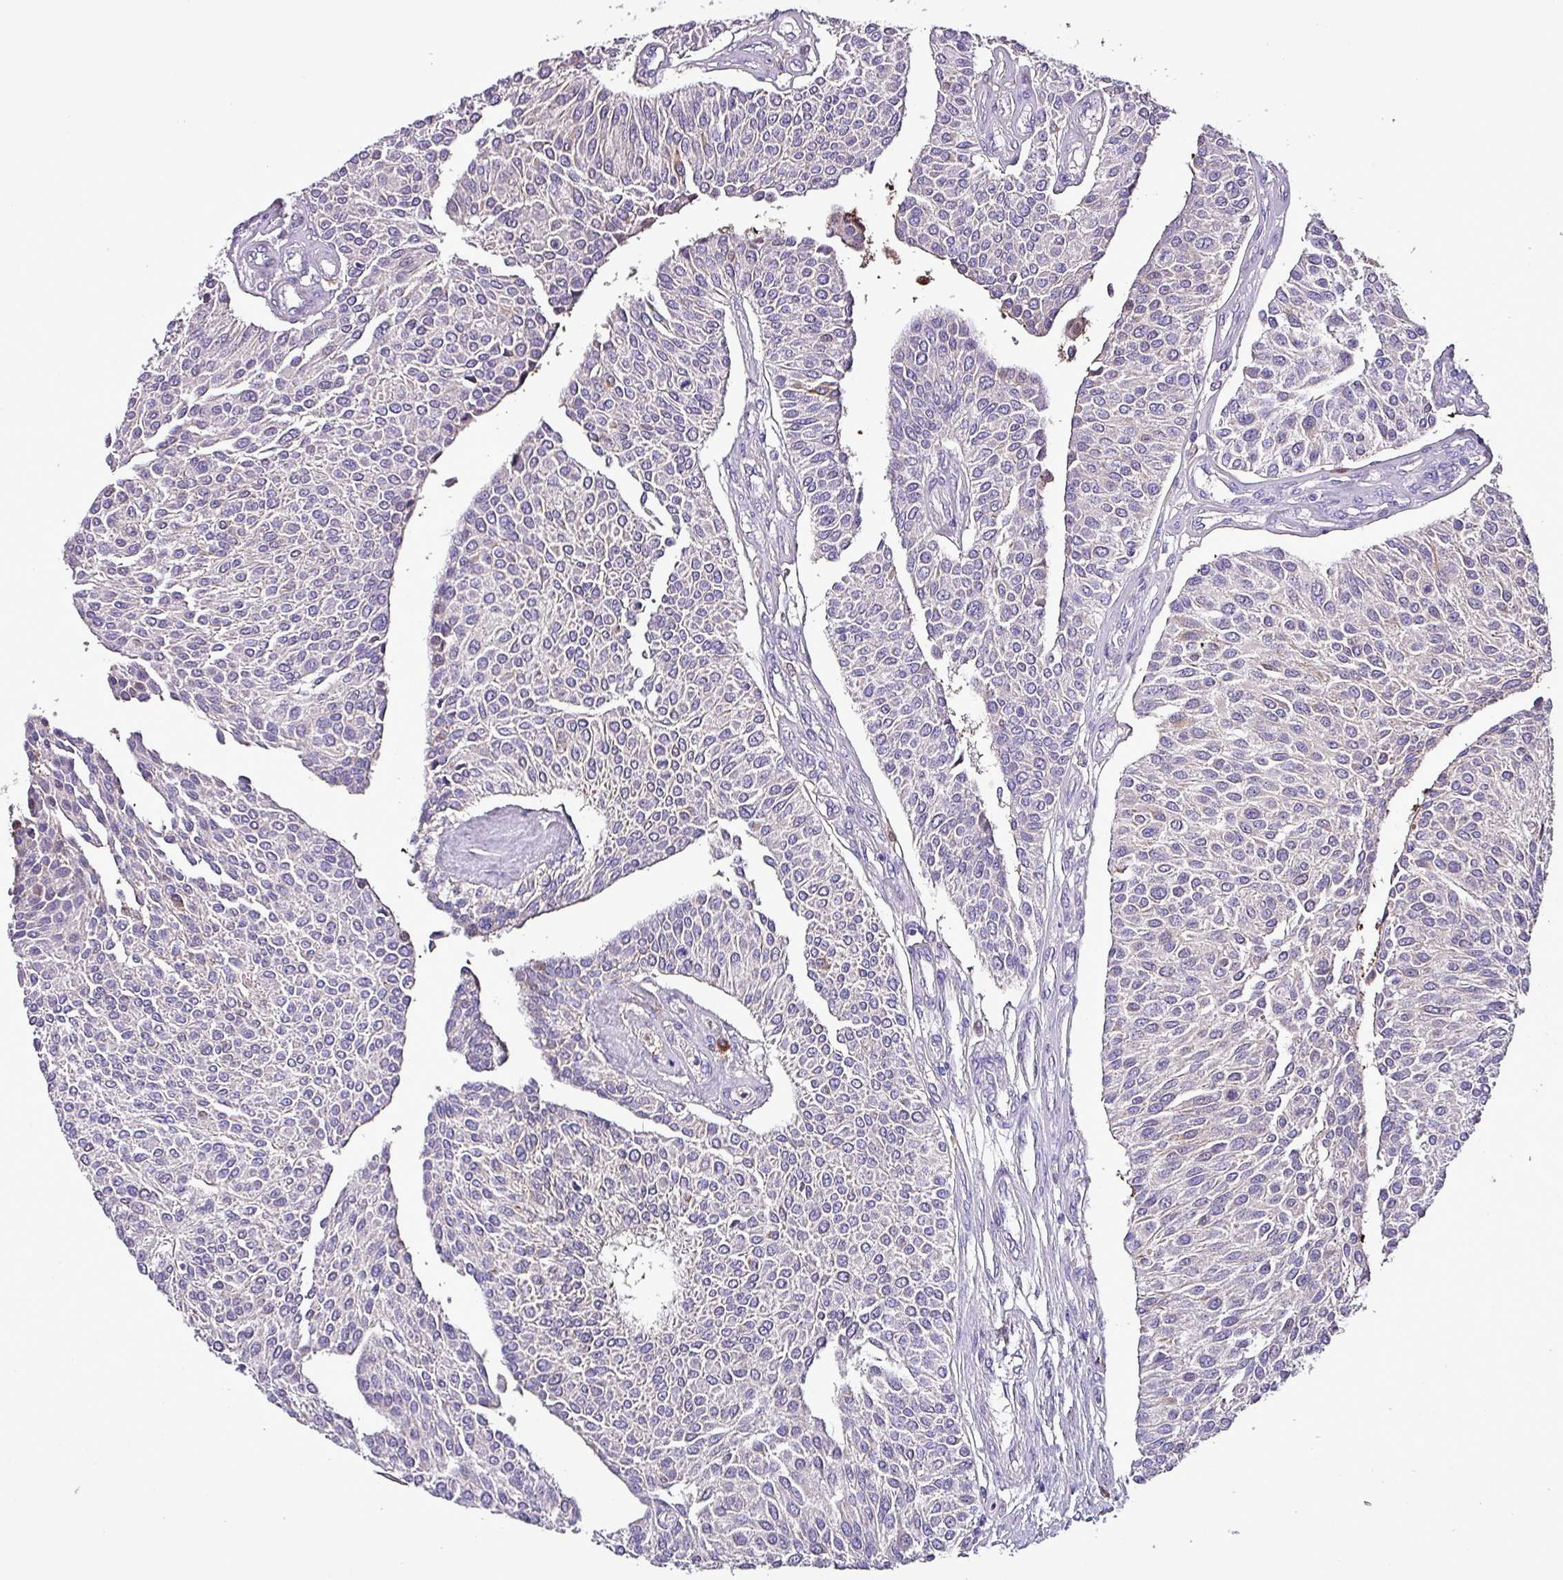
{"staining": {"intensity": "moderate", "quantity": "<25%", "location": "cytoplasmic/membranous"}, "tissue": "urothelial cancer", "cell_type": "Tumor cells", "image_type": "cancer", "snomed": [{"axis": "morphology", "description": "Urothelial carcinoma, NOS"}, {"axis": "topography", "description": "Urinary bladder"}], "caption": "Moderate cytoplasmic/membranous expression is seen in approximately <25% of tumor cells in urothelial cancer.", "gene": "HP", "patient": {"sex": "male", "age": 55}}